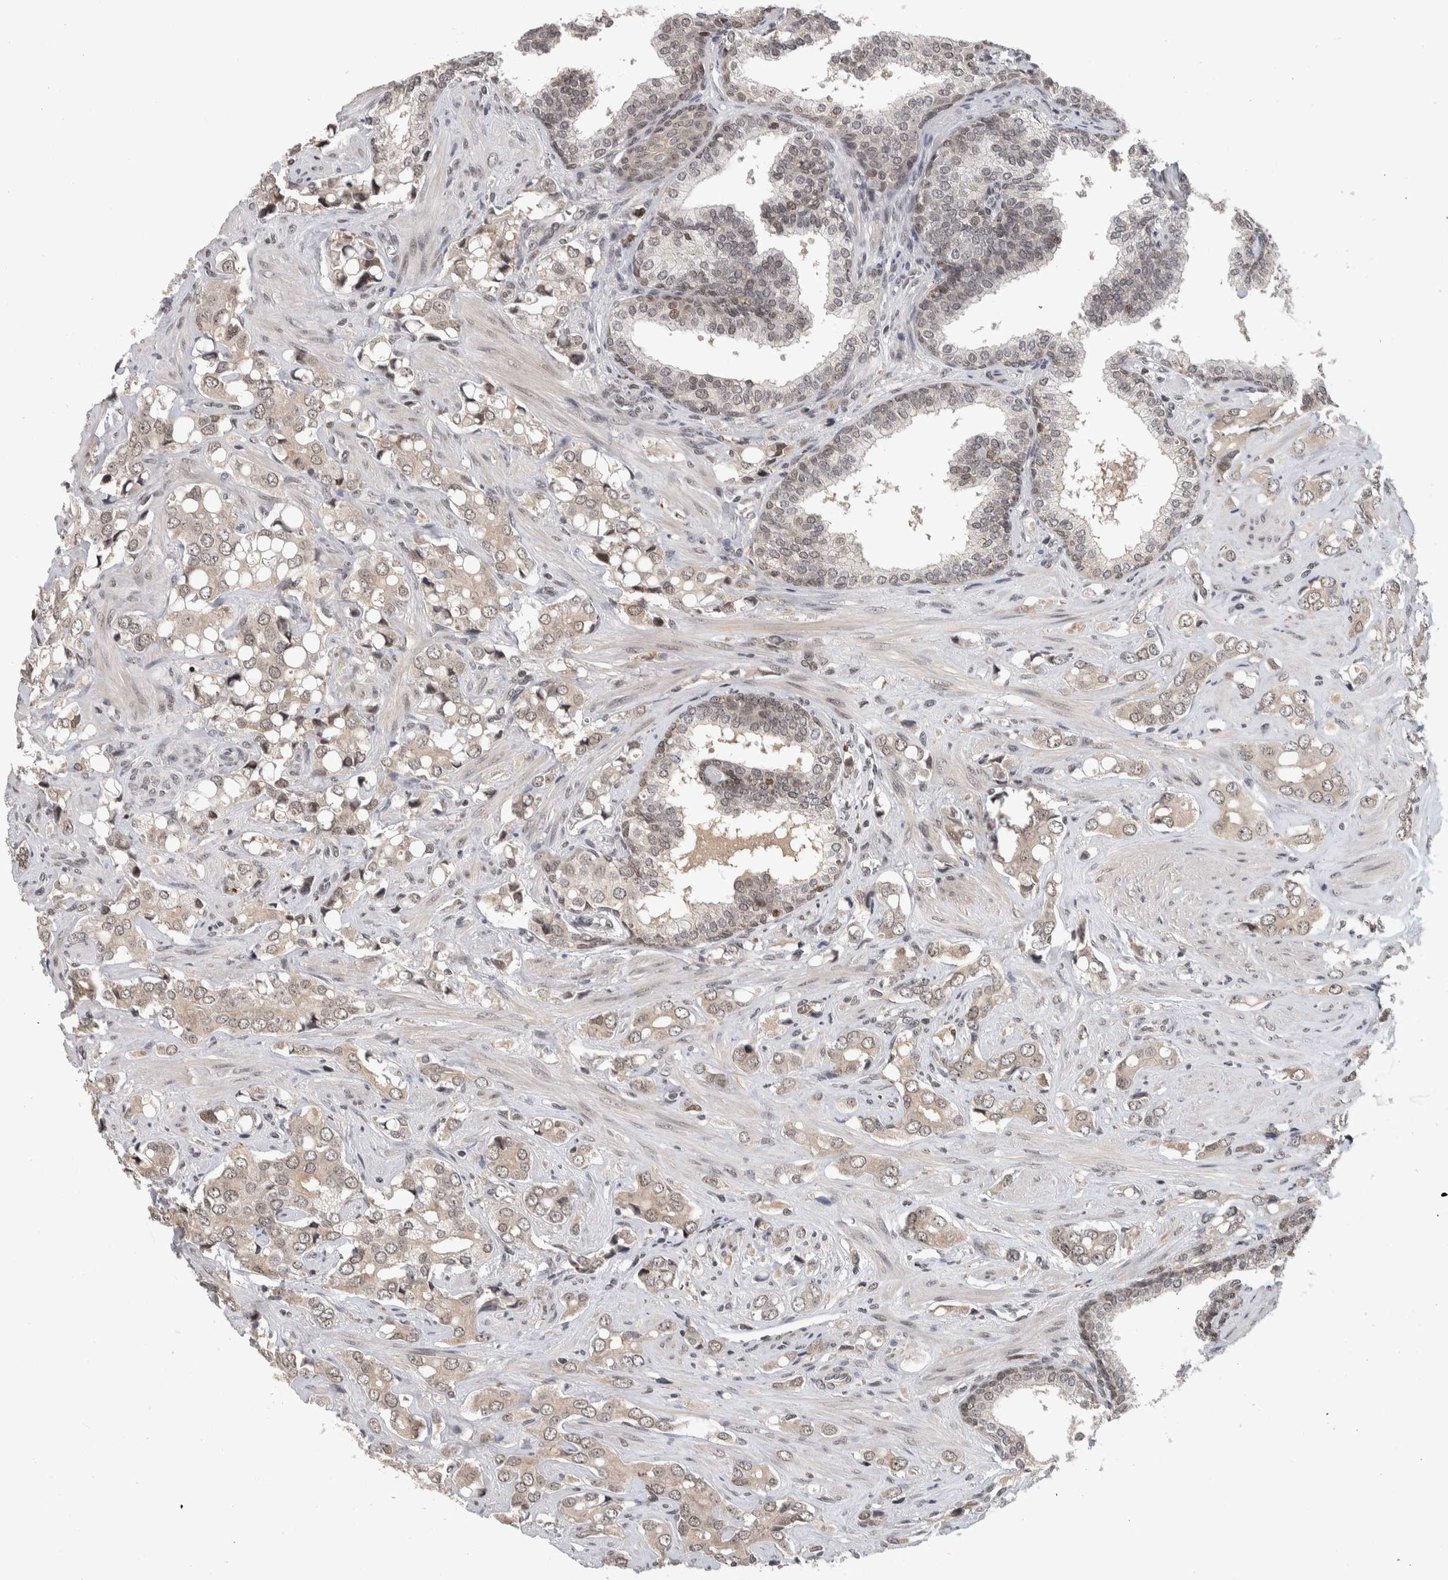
{"staining": {"intensity": "weak", "quantity": "25%-75%", "location": "nuclear"}, "tissue": "prostate cancer", "cell_type": "Tumor cells", "image_type": "cancer", "snomed": [{"axis": "morphology", "description": "Adenocarcinoma, High grade"}, {"axis": "topography", "description": "Prostate"}], "caption": "Adenocarcinoma (high-grade) (prostate) tissue exhibits weak nuclear staining in approximately 25%-75% of tumor cells", "gene": "ZSCAN21", "patient": {"sex": "male", "age": 52}}